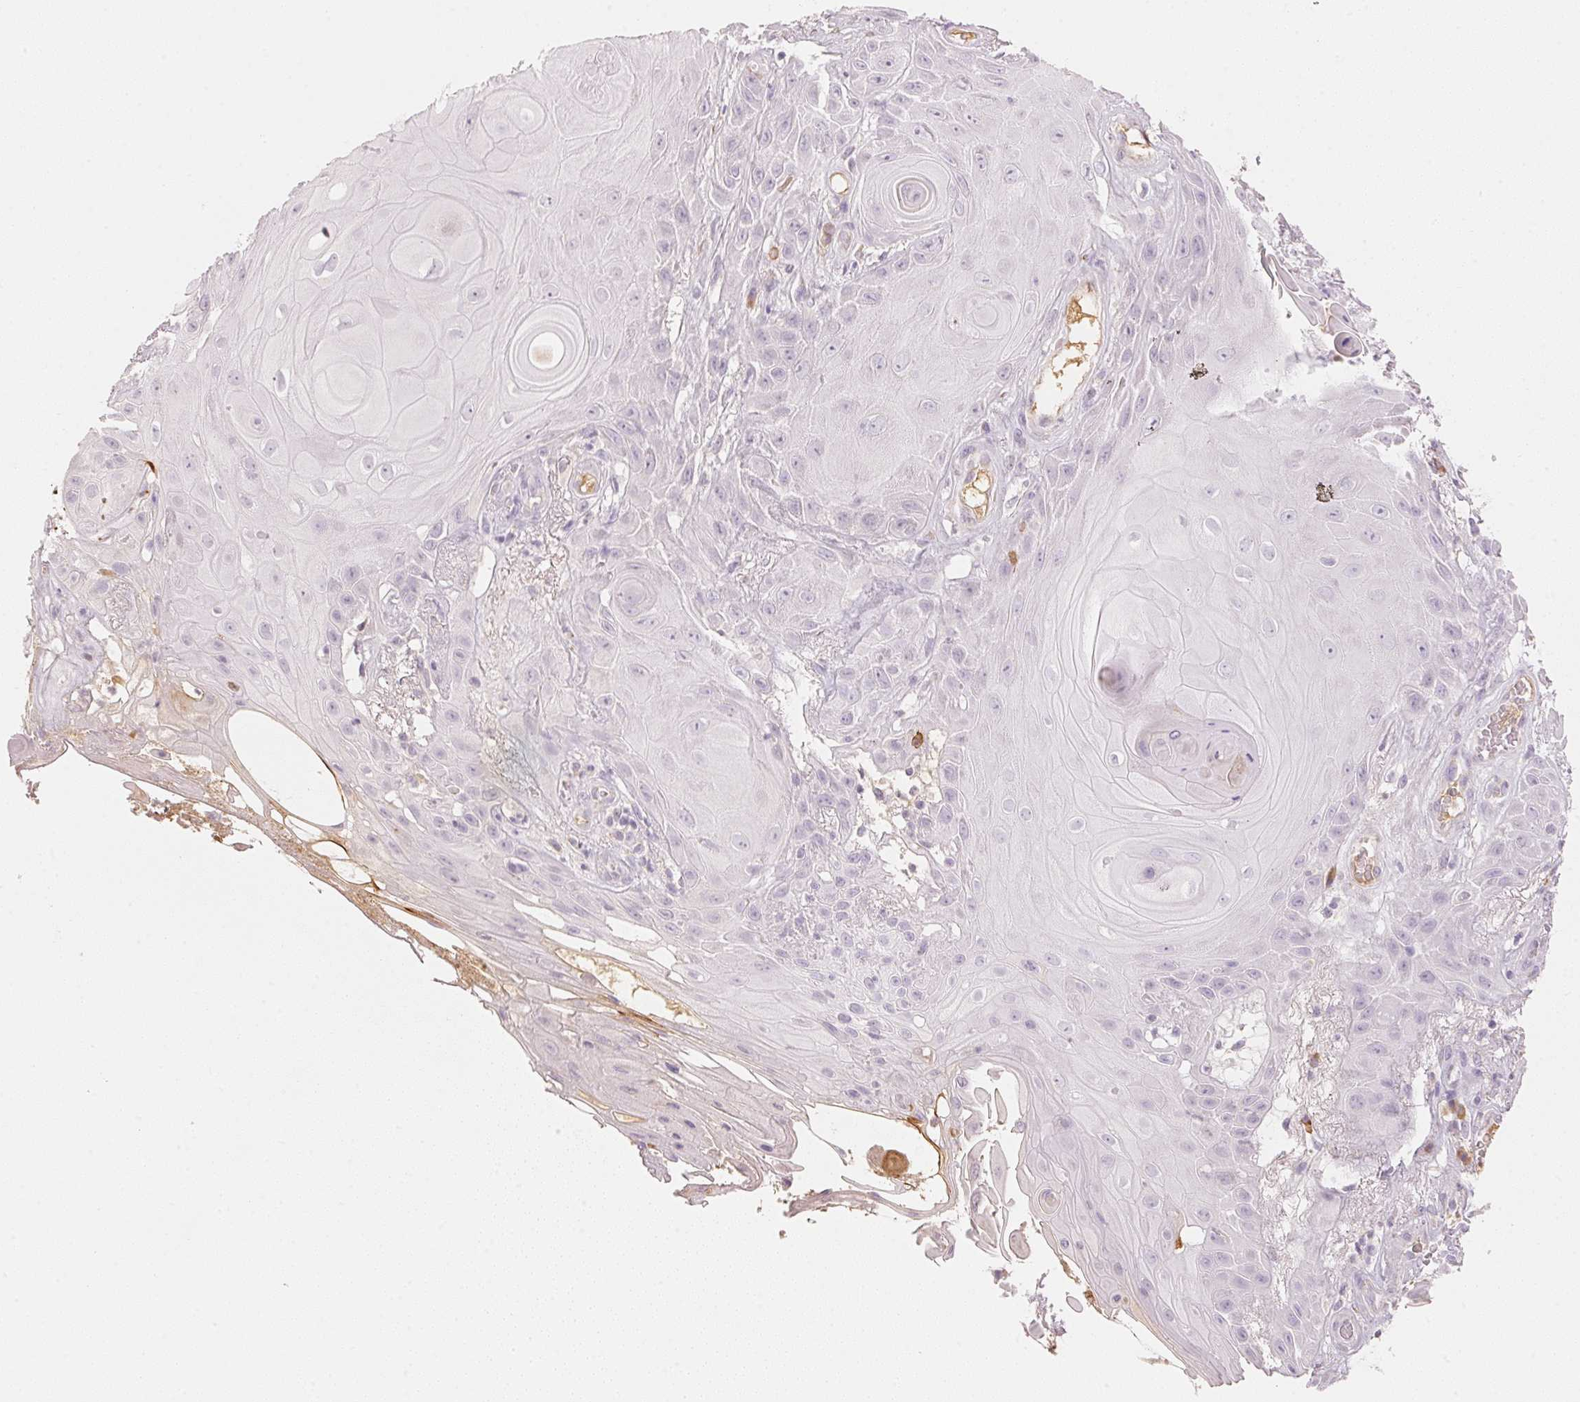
{"staining": {"intensity": "negative", "quantity": "none", "location": "none"}, "tissue": "skin cancer", "cell_type": "Tumor cells", "image_type": "cancer", "snomed": [{"axis": "morphology", "description": "Squamous cell carcinoma, NOS"}, {"axis": "topography", "description": "Skin"}], "caption": "Immunohistochemistry (IHC) histopathology image of human skin squamous cell carcinoma stained for a protein (brown), which reveals no staining in tumor cells.", "gene": "RMDN2", "patient": {"sex": "male", "age": 62}}